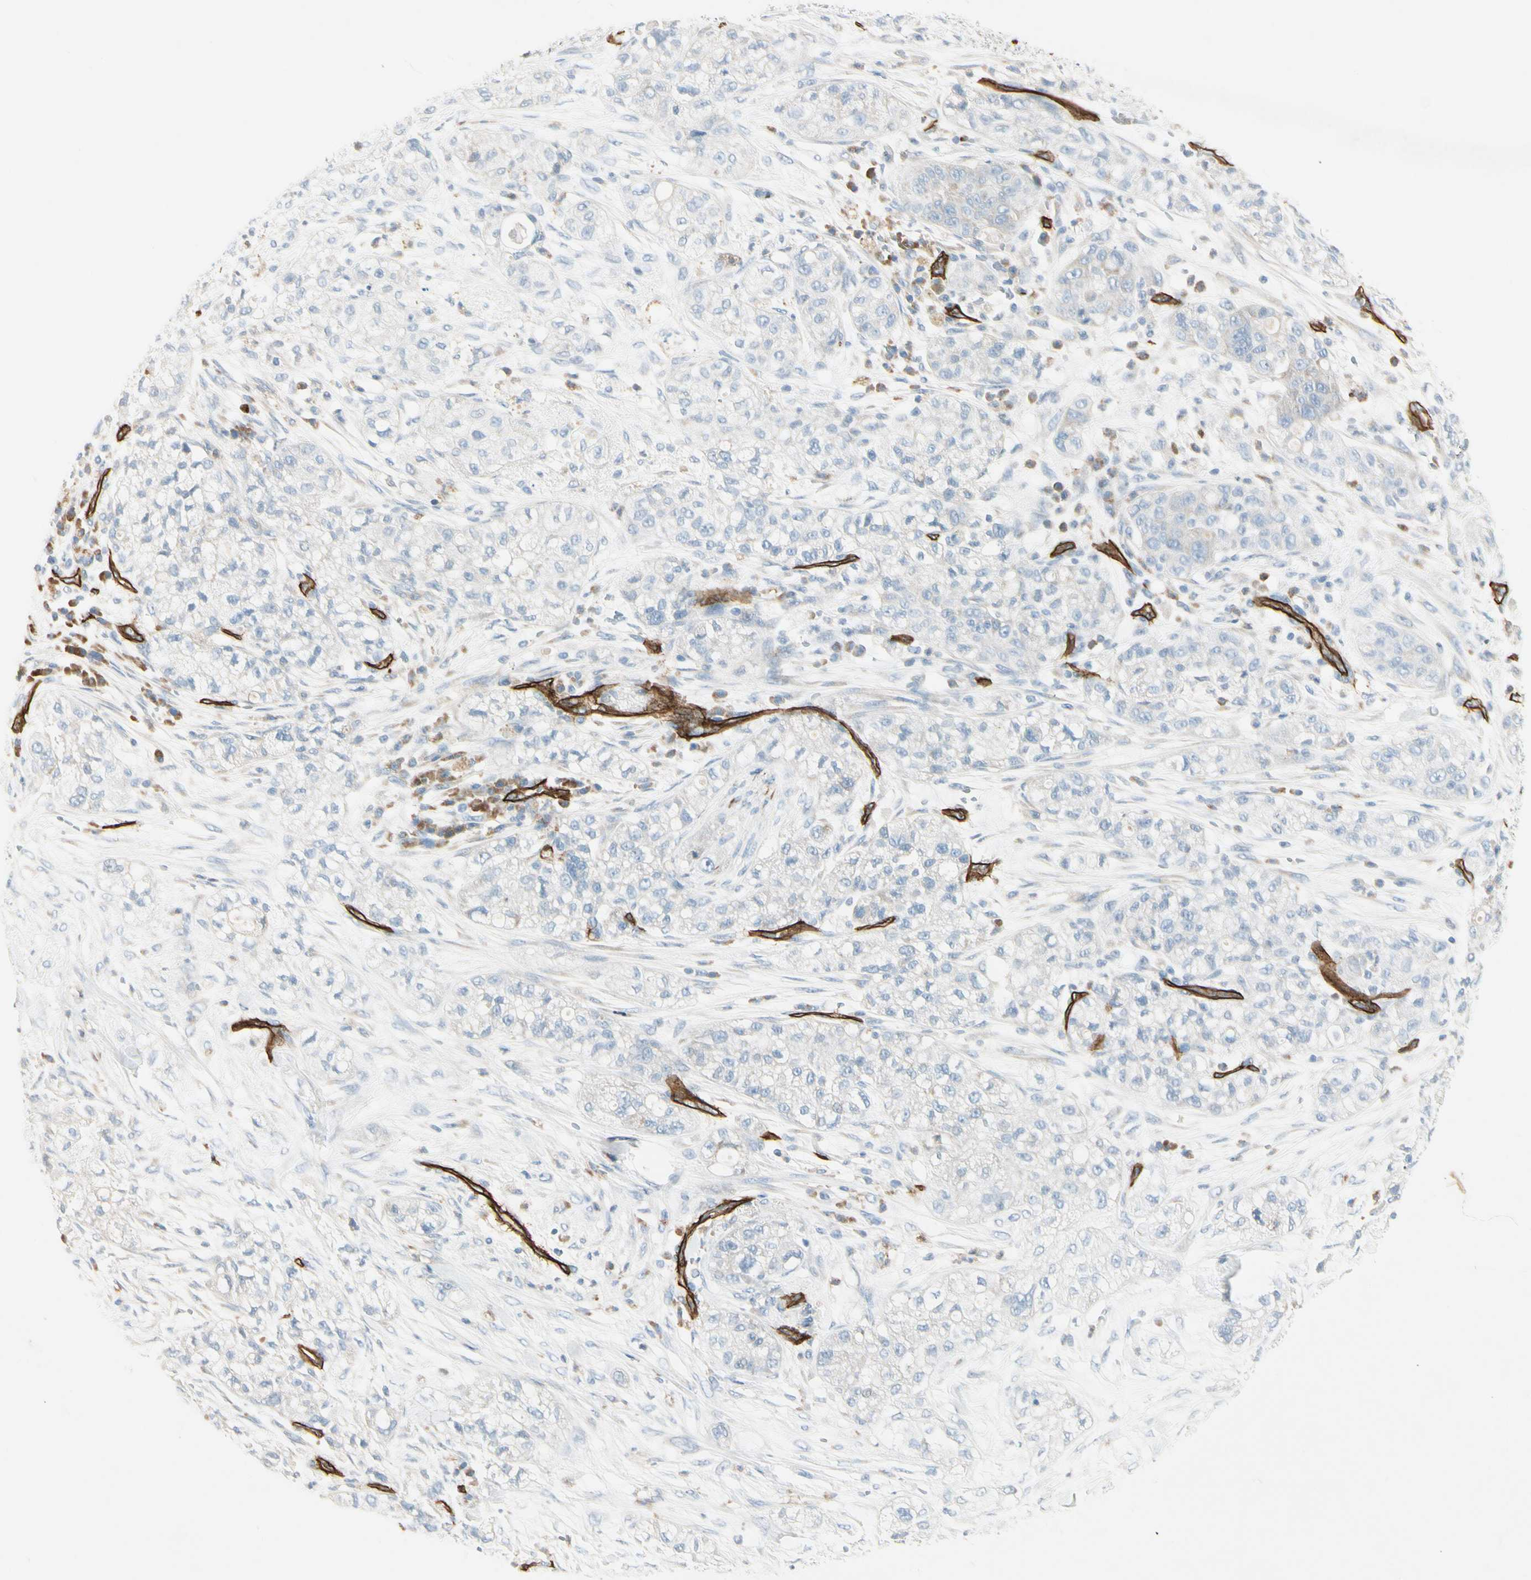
{"staining": {"intensity": "negative", "quantity": "none", "location": "none"}, "tissue": "pancreatic cancer", "cell_type": "Tumor cells", "image_type": "cancer", "snomed": [{"axis": "morphology", "description": "Adenocarcinoma, NOS"}, {"axis": "topography", "description": "Pancreas"}], "caption": "This is an IHC image of pancreatic adenocarcinoma. There is no positivity in tumor cells.", "gene": "CD93", "patient": {"sex": "female", "age": 78}}